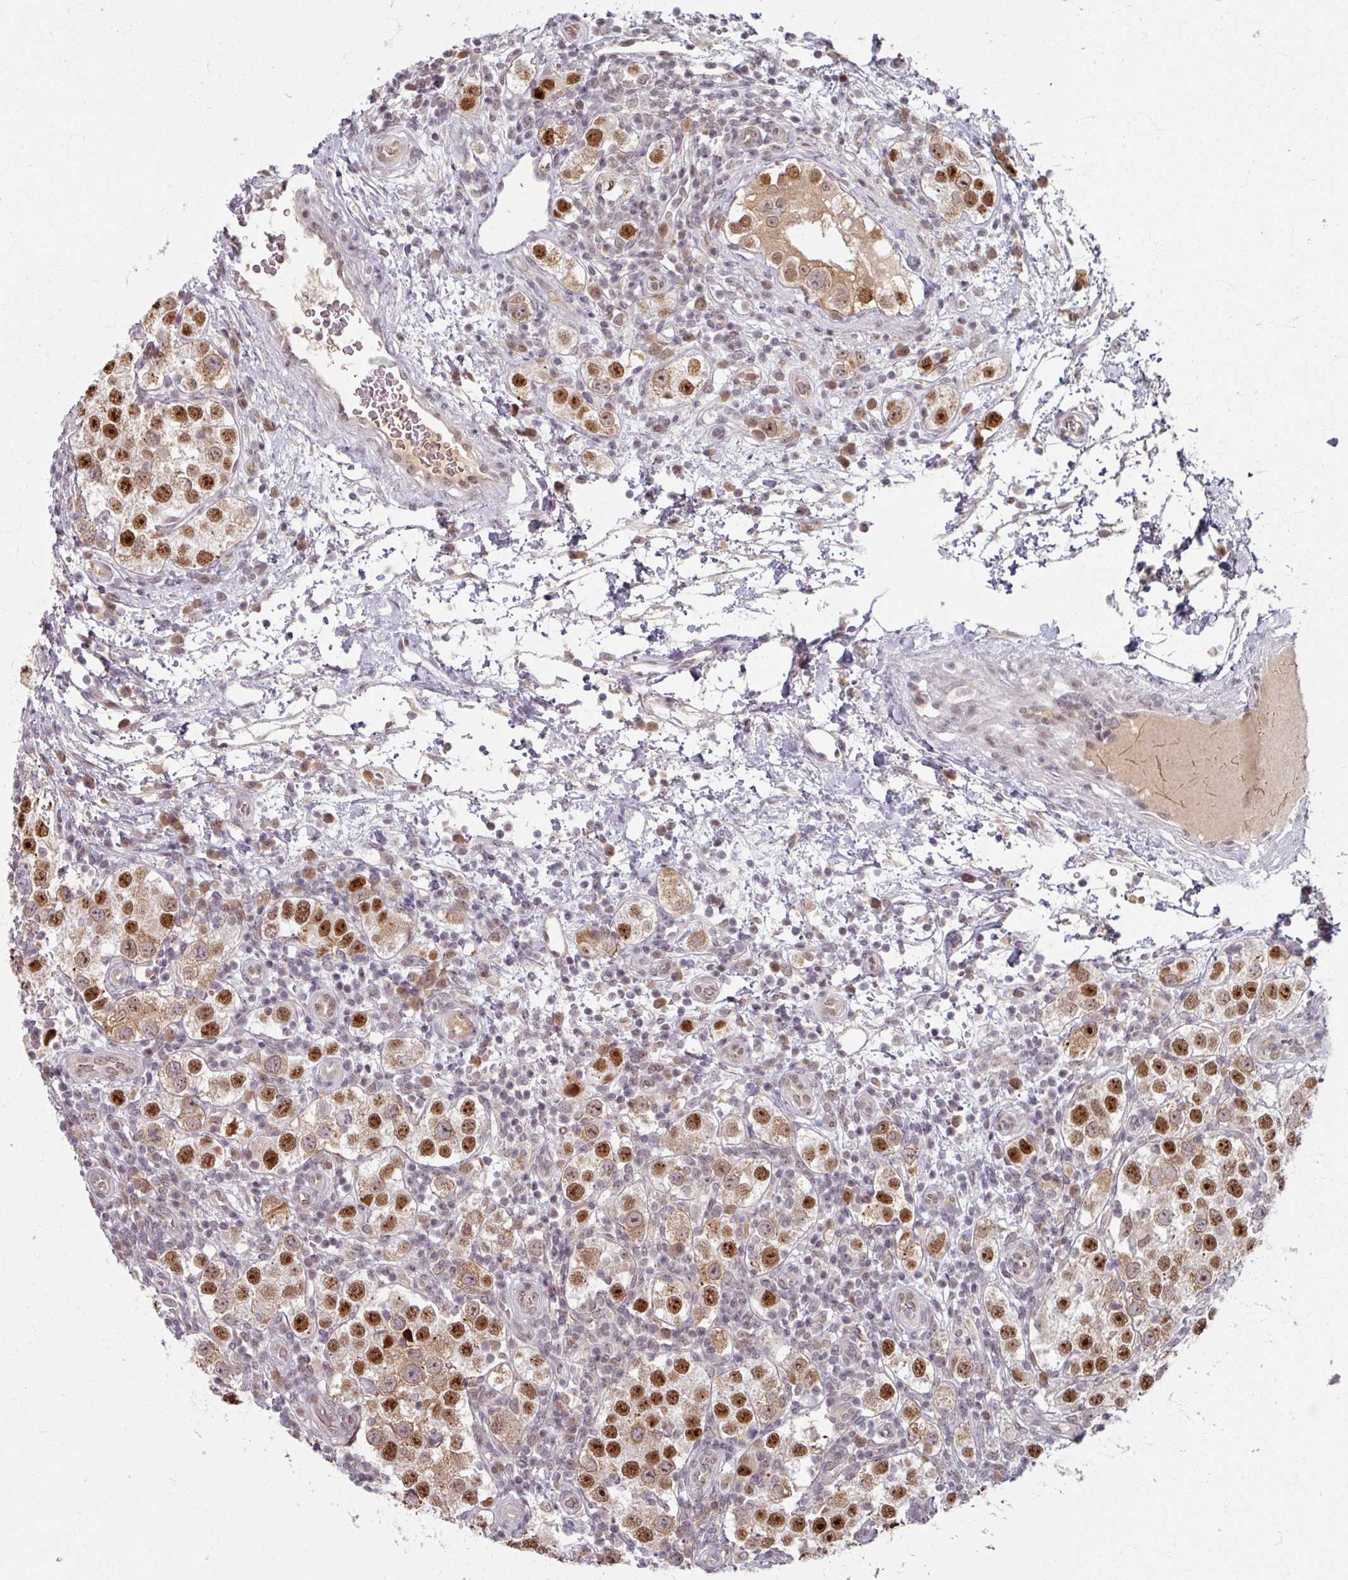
{"staining": {"intensity": "moderate", "quantity": ">75%", "location": "nuclear"}, "tissue": "testis cancer", "cell_type": "Tumor cells", "image_type": "cancer", "snomed": [{"axis": "morphology", "description": "Seminoma, NOS"}, {"axis": "topography", "description": "Testis"}], "caption": "Testis cancer (seminoma) stained with IHC shows moderate nuclear staining in about >75% of tumor cells. (DAB = brown stain, brightfield microscopy at high magnification).", "gene": "KLC3", "patient": {"sex": "male", "age": 37}}